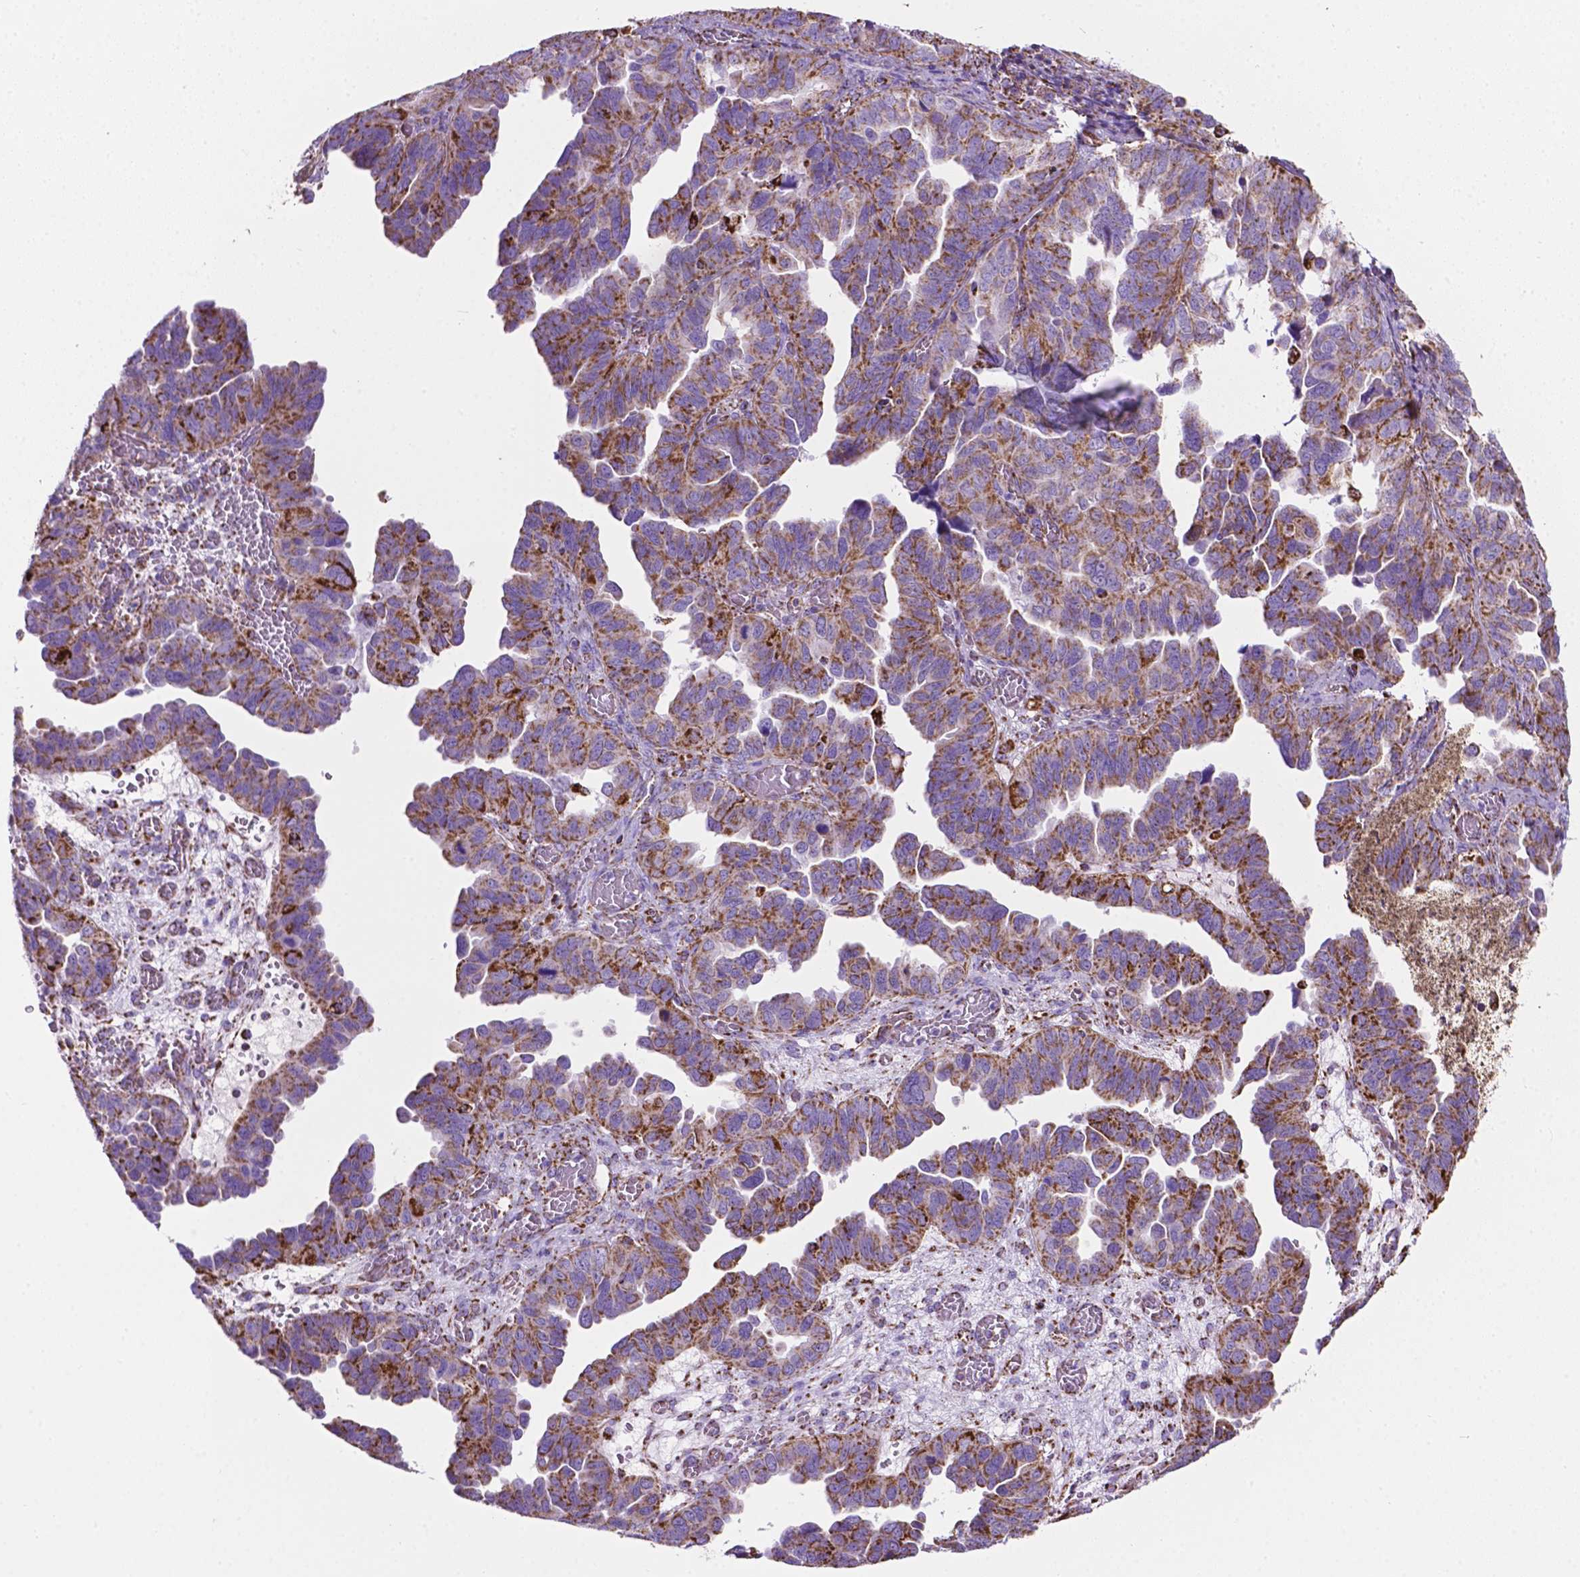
{"staining": {"intensity": "strong", "quantity": "25%-75%", "location": "cytoplasmic/membranous"}, "tissue": "ovarian cancer", "cell_type": "Tumor cells", "image_type": "cancer", "snomed": [{"axis": "morphology", "description": "Cystadenocarcinoma, serous, NOS"}, {"axis": "topography", "description": "Ovary"}], "caption": "Ovarian cancer (serous cystadenocarcinoma) stained with DAB immunohistochemistry (IHC) demonstrates high levels of strong cytoplasmic/membranous expression in about 25%-75% of tumor cells. Using DAB (3,3'-diaminobenzidine) (brown) and hematoxylin (blue) stains, captured at high magnification using brightfield microscopy.", "gene": "RMDN3", "patient": {"sex": "female", "age": 64}}